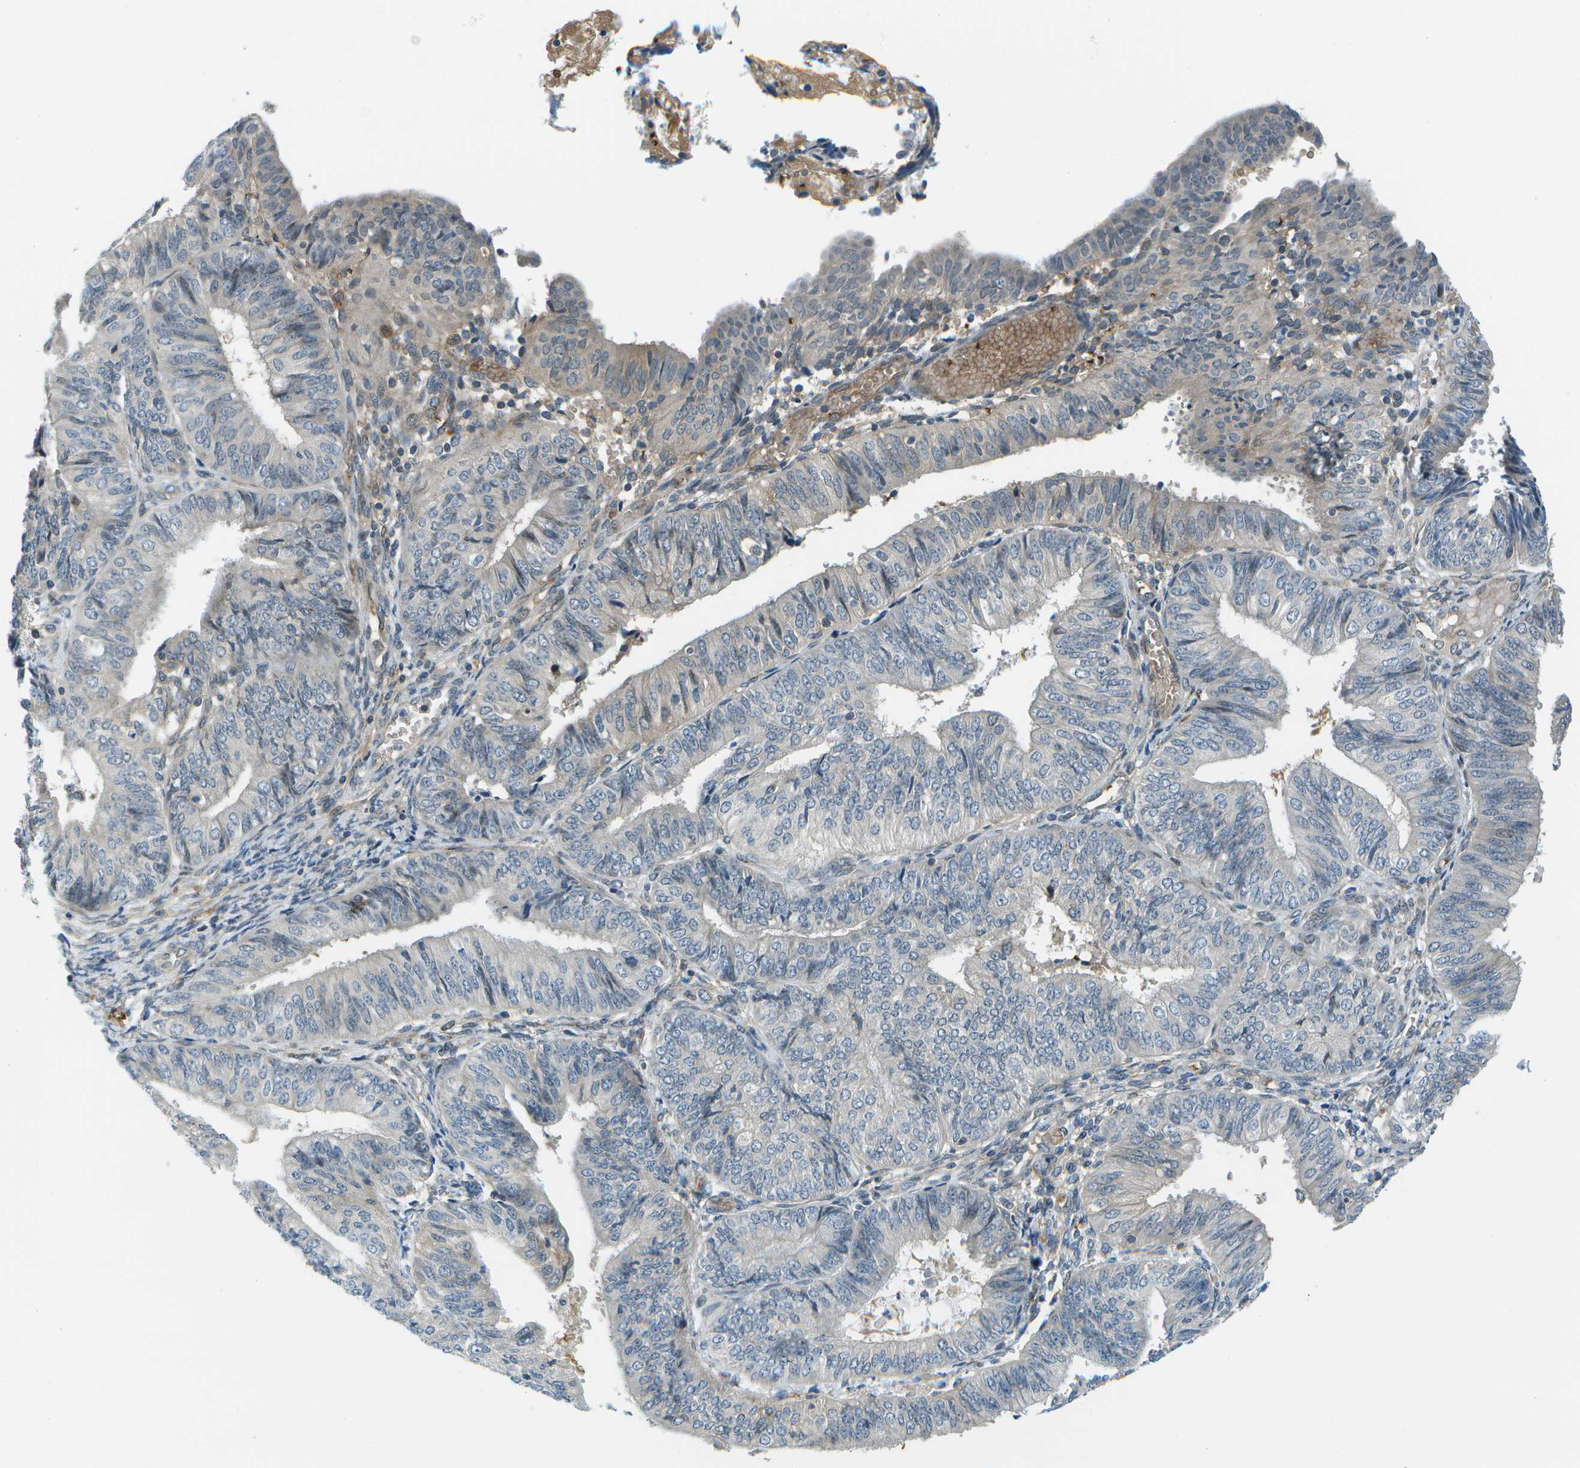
{"staining": {"intensity": "weak", "quantity": "<25%", "location": "cytoplasmic/membranous"}, "tissue": "endometrial cancer", "cell_type": "Tumor cells", "image_type": "cancer", "snomed": [{"axis": "morphology", "description": "Adenocarcinoma, NOS"}, {"axis": "topography", "description": "Endometrium"}], "caption": "Endometrial cancer was stained to show a protein in brown. There is no significant positivity in tumor cells.", "gene": "CTIF", "patient": {"sex": "female", "age": 58}}